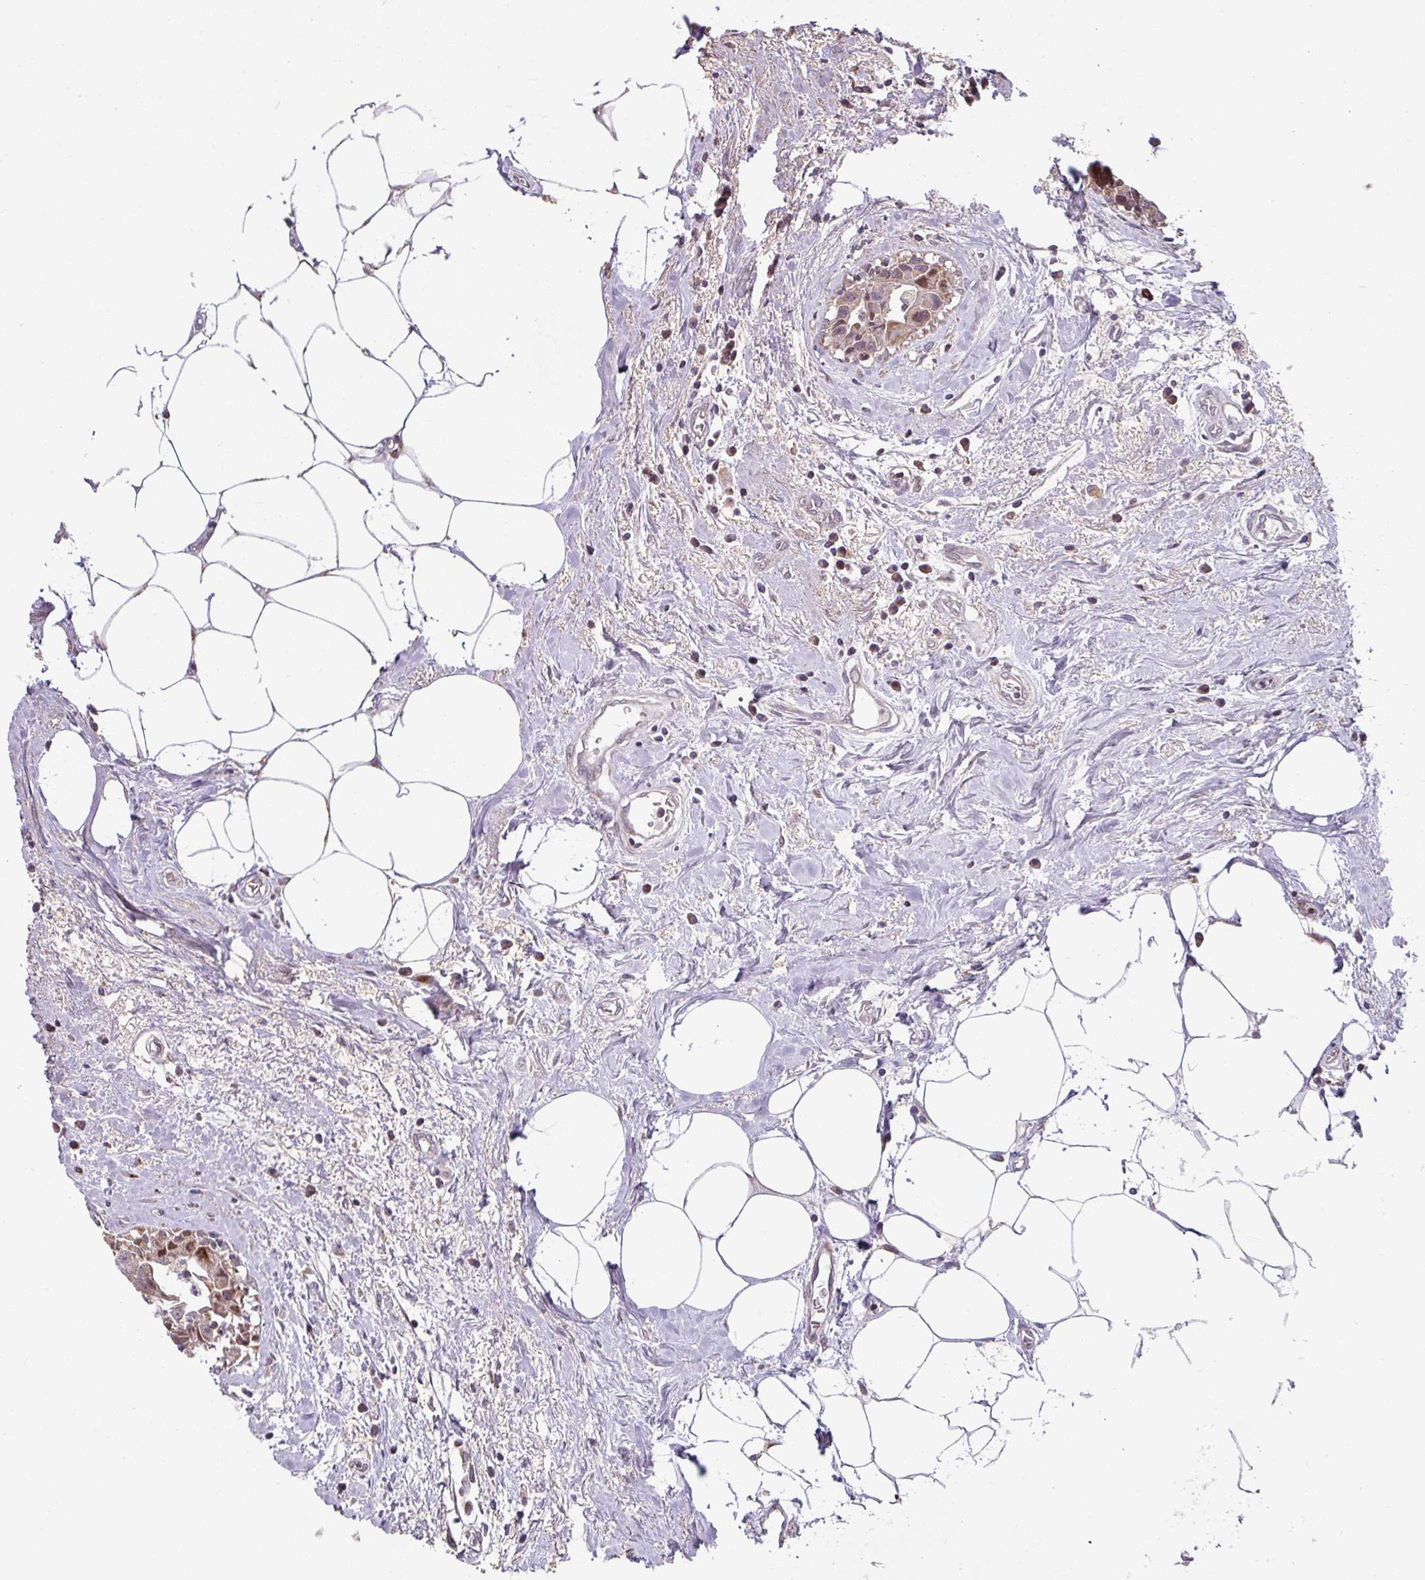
{"staining": {"intensity": "weak", "quantity": ">75%", "location": "cytoplasmic/membranous,nuclear"}, "tissue": "breast cancer", "cell_type": "Tumor cells", "image_type": "cancer", "snomed": [{"axis": "morphology", "description": "Carcinoma, NOS"}, {"axis": "topography", "description": "Breast"}], "caption": "Carcinoma (breast) was stained to show a protein in brown. There is low levels of weak cytoplasmic/membranous and nuclear expression in about >75% of tumor cells.", "gene": "SARS2", "patient": {"sex": "female", "age": 60}}